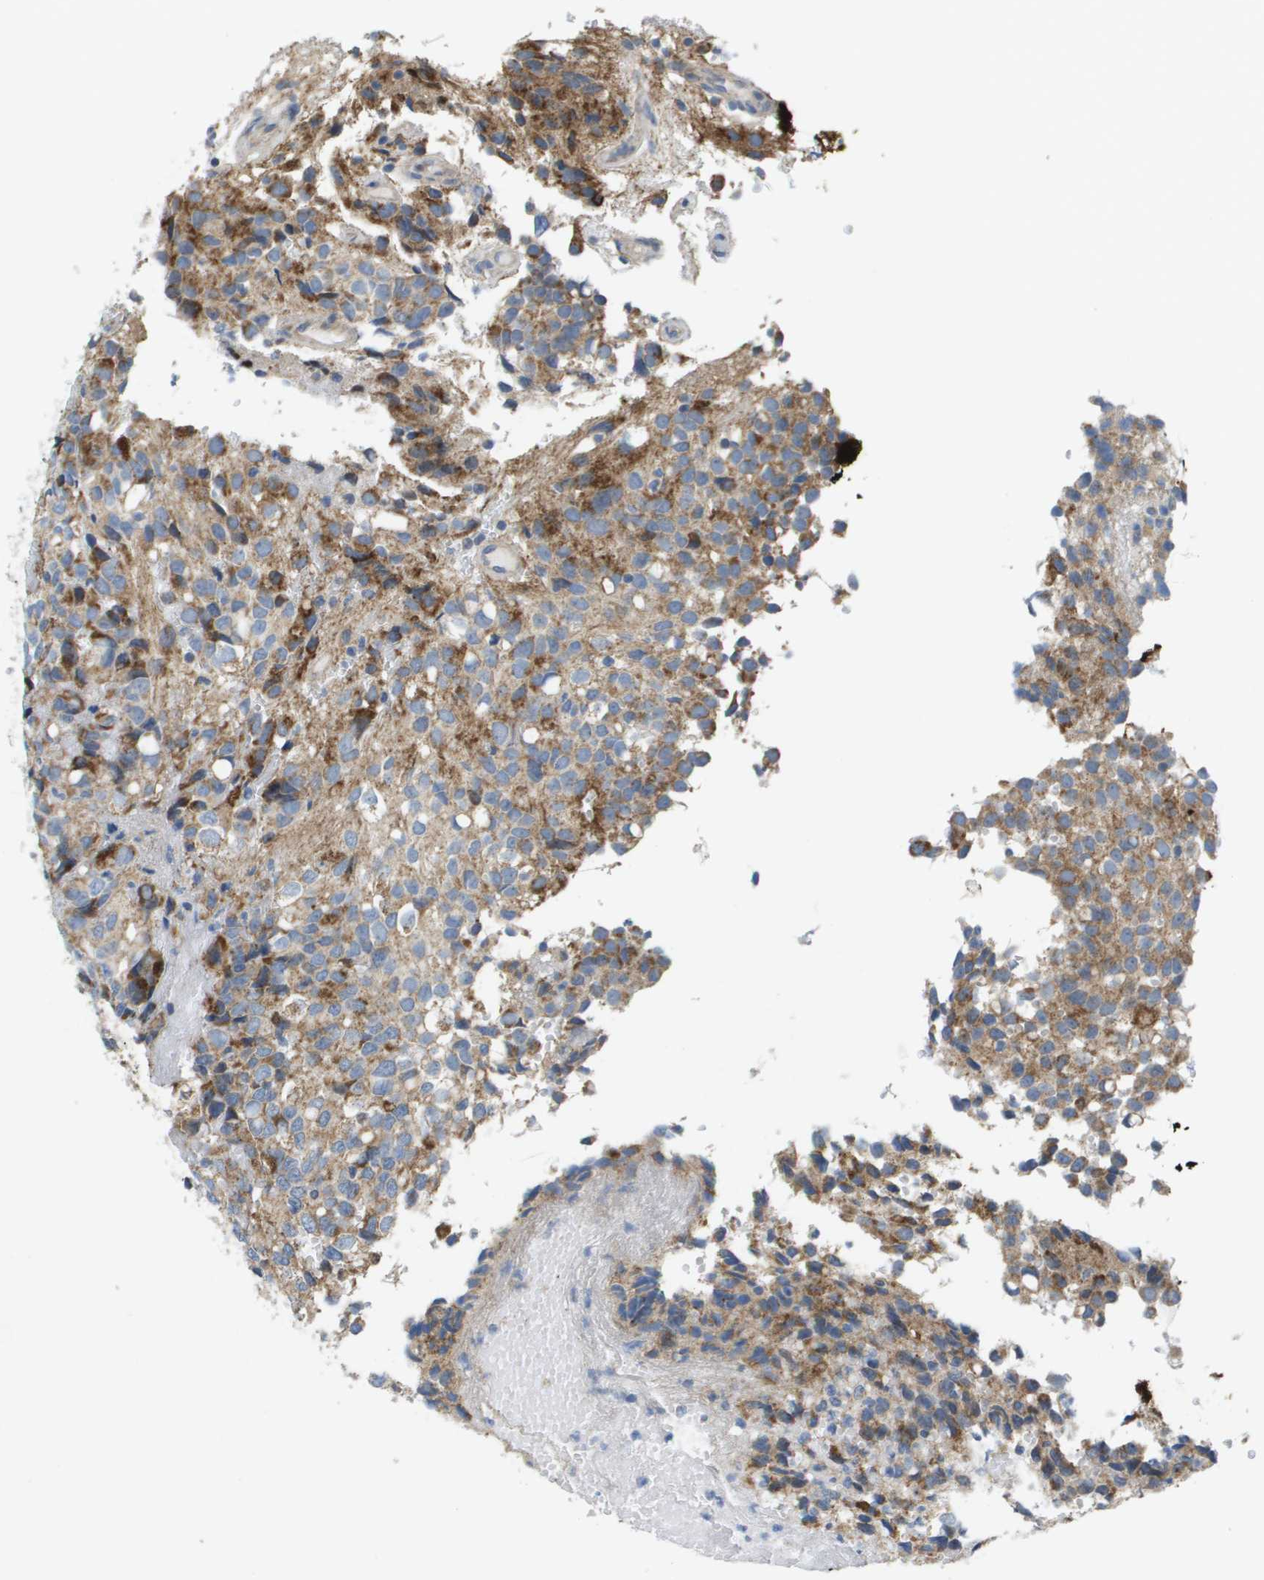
{"staining": {"intensity": "weak", "quantity": "<25%", "location": "cytoplasmic/membranous"}, "tissue": "glioma", "cell_type": "Tumor cells", "image_type": "cancer", "snomed": [{"axis": "morphology", "description": "Glioma, malignant, High grade"}, {"axis": "topography", "description": "Brain"}], "caption": "A photomicrograph of malignant glioma (high-grade) stained for a protein shows no brown staining in tumor cells.", "gene": "KRT23", "patient": {"sex": "male", "age": 32}}